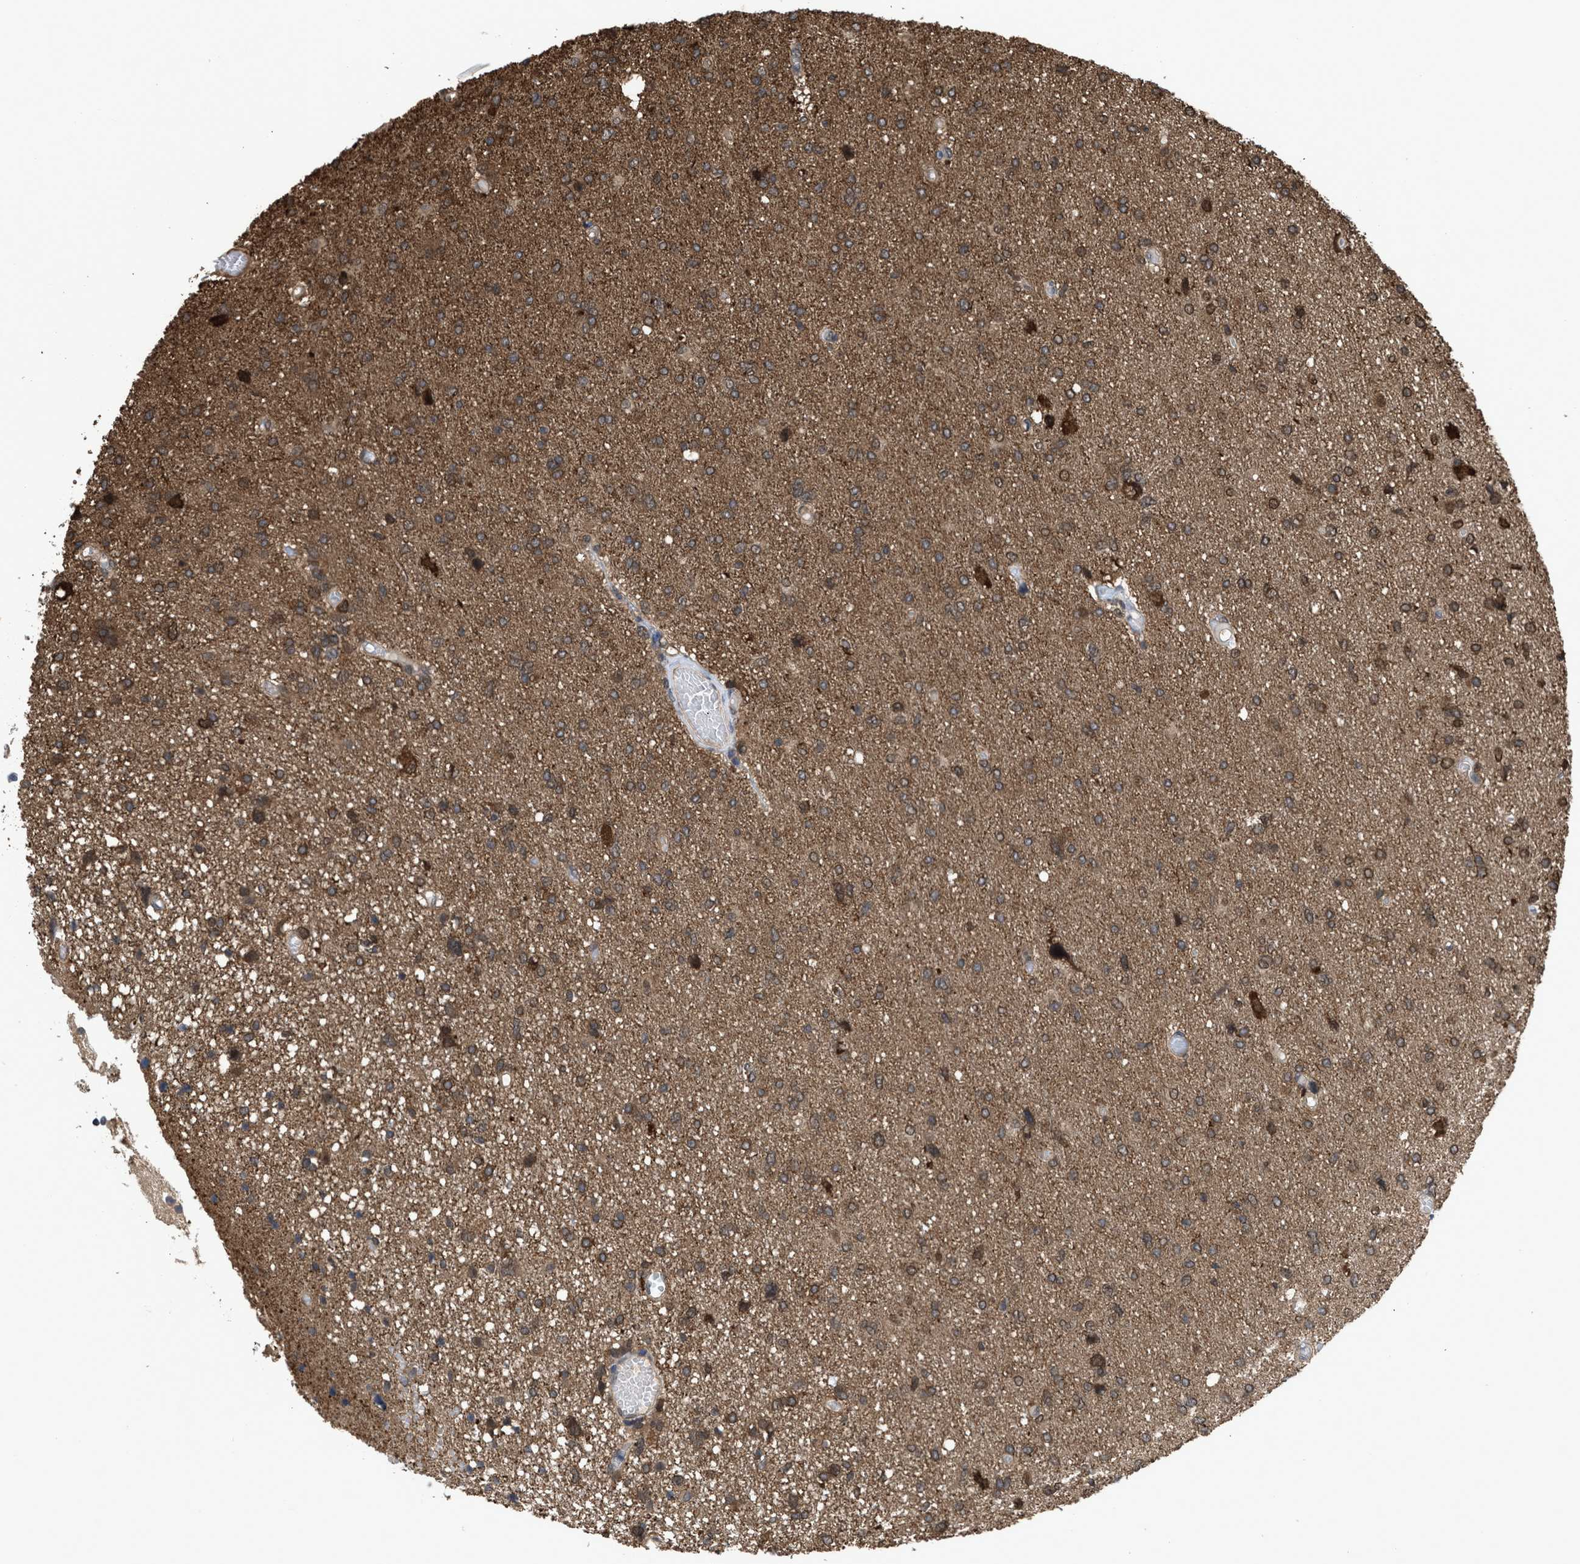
{"staining": {"intensity": "moderate", "quantity": ">75%", "location": "cytoplasmic/membranous,nuclear"}, "tissue": "glioma", "cell_type": "Tumor cells", "image_type": "cancer", "snomed": [{"axis": "morphology", "description": "Glioma, malignant, High grade"}, {"axis": "topography", "description": "Brain"}], "caption": "Tumor cells exhibit medium levels of moderate cytoplasmic/membranous and nuclear expression in approximately >75% of cells in human malignant high-grade glioma. The protein is stained brown, and the nuclei are stained in blue (DAB (3,3'-diaminobenzidine) IHC with brightfield microscopy, high magnification).", "gene": "YWHAG", "patient": {"sex": "female", "age": 59}}